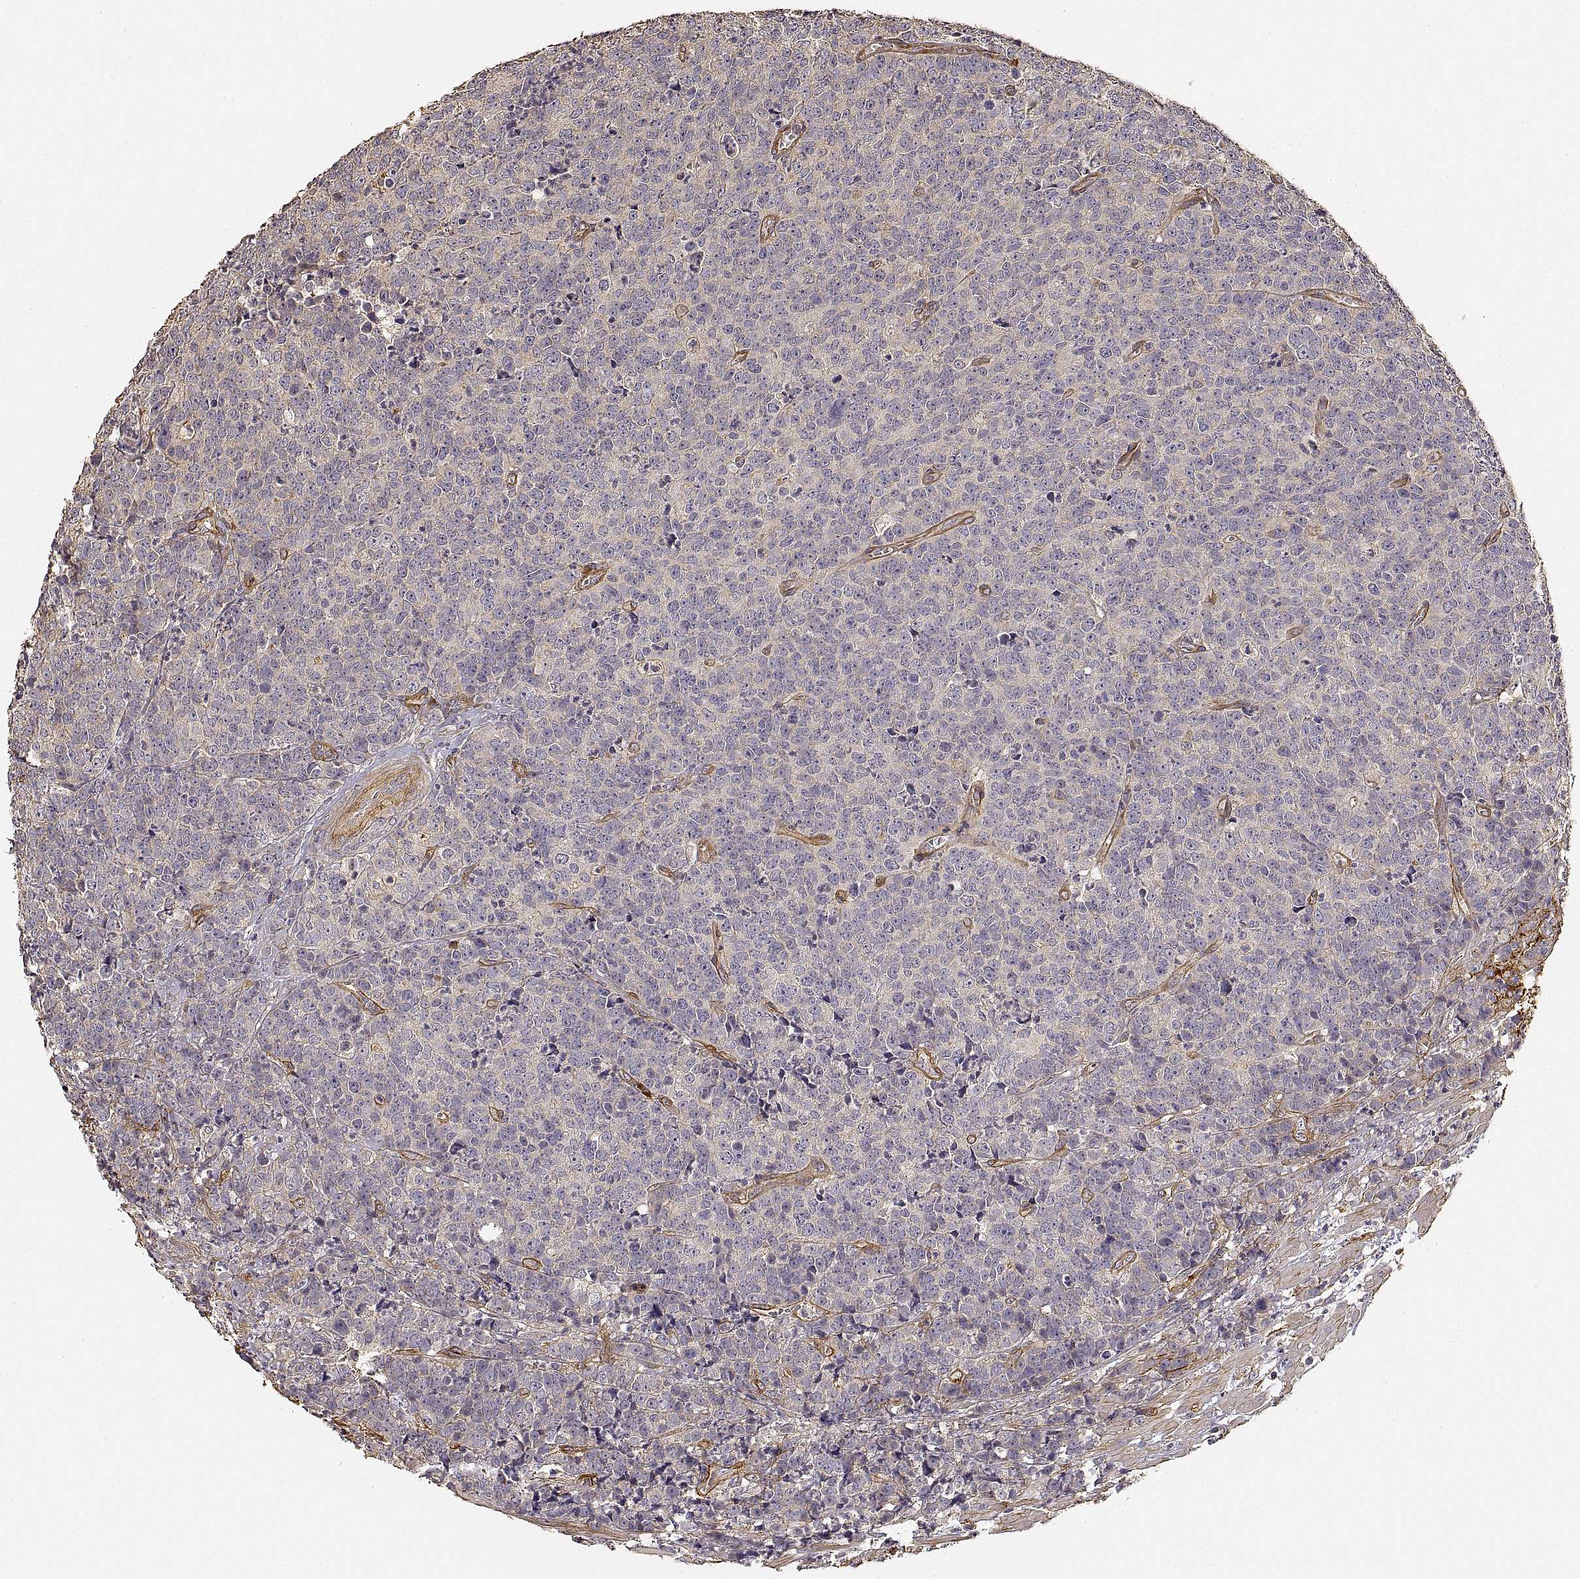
{"staining": {"intensity": "negative", "quantity": "none", "location": "none"}, "tissue": "prostate cancer", "cell_type": "Tumor cells", "image_type": "cancer", "snomed": [{"axis": "morphology", "description": "Adenocarcinoma, NOS"}, {"axis": "topography", "description": "Prostate"}], "caption": "Immunohistochemical staining of human adenocarcinoma (prostate) reveals no significant expression in tumor cells.", "gene": "LAMA4", "patient": {"sex": "male", "age": 67}}